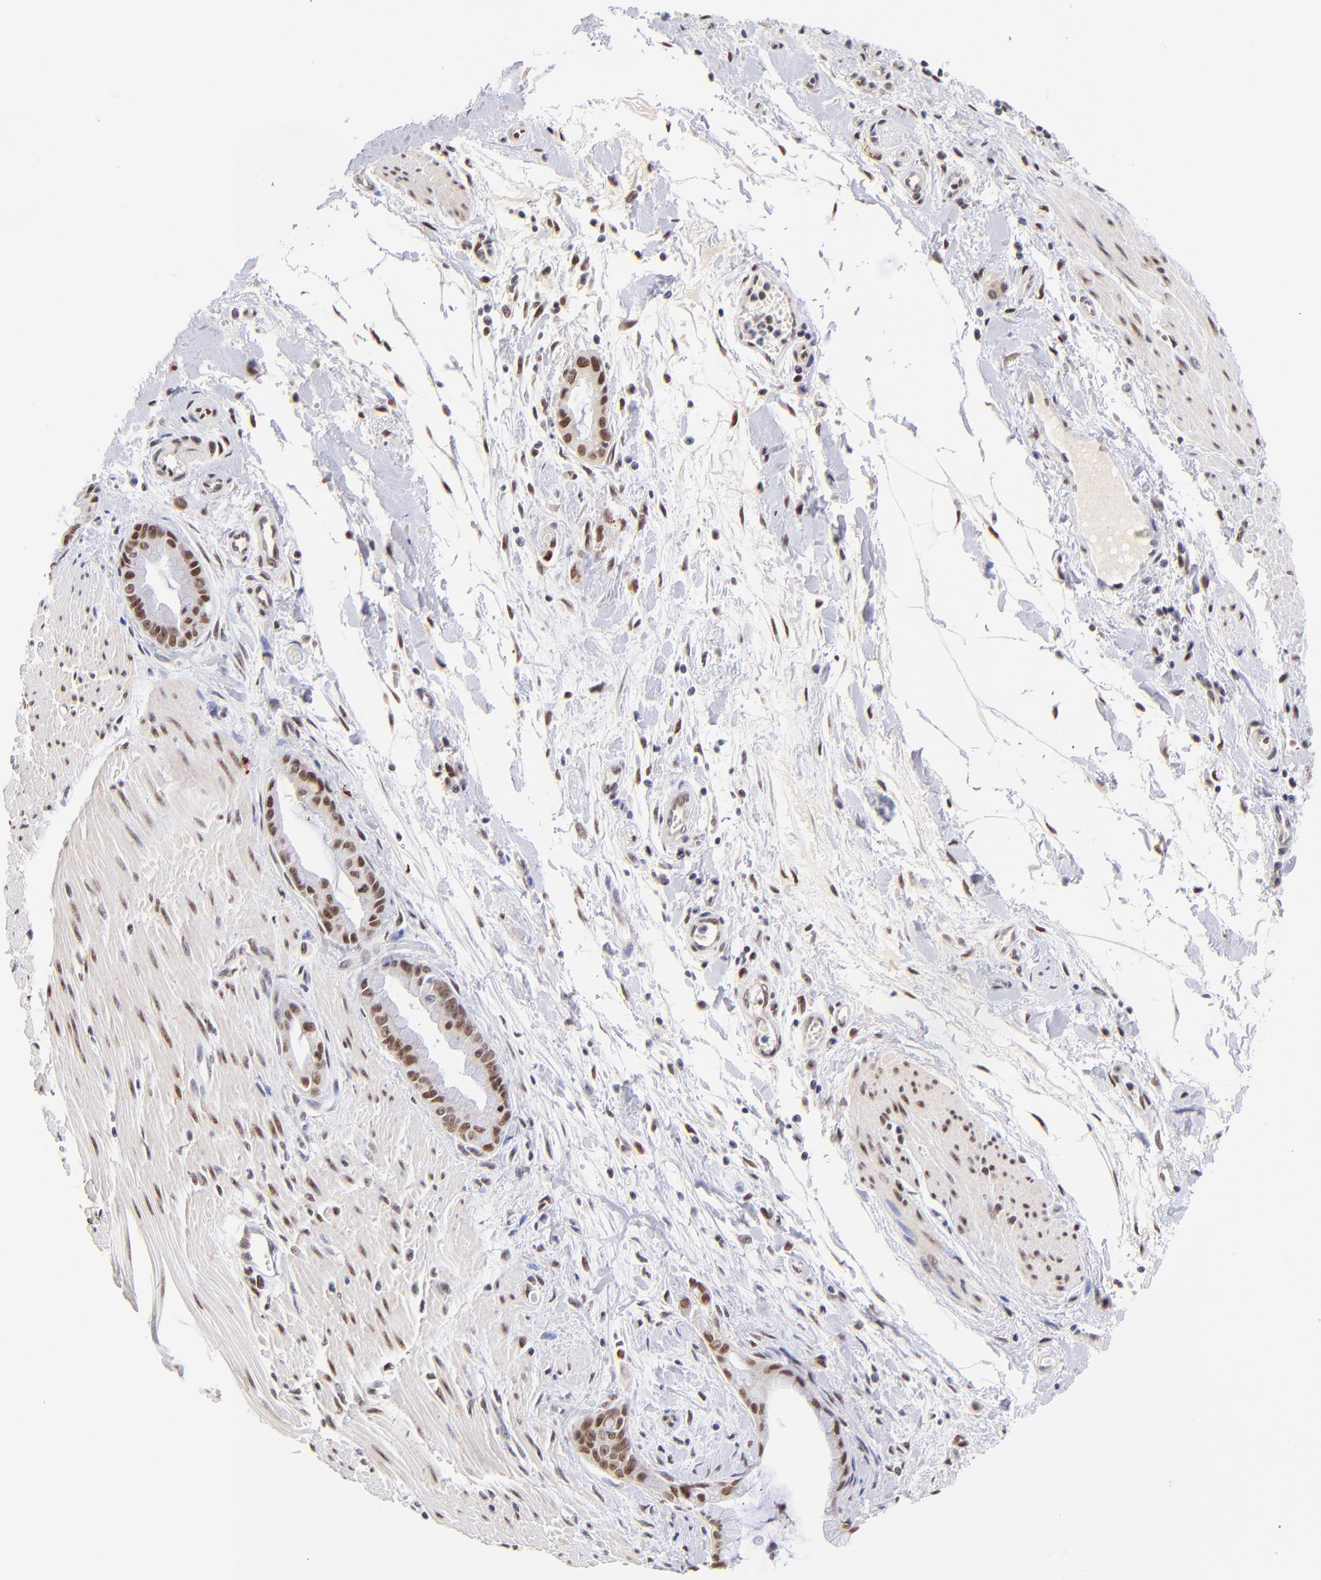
{"staining": {"intensity": "moderate", "quantity": ">75%", "location": "nuclear"}, "tissue": "pancreatic cancer", "cell_type": "Tumor cells", "image_type": "cancer", "snomed": [{"axis": "morphology", "description": "Adenocarcinoma, NOS"}, {"axis": "topography", "description": "Pancreas"}], "caption": "Protein staining by immunohistochemistry reveals moderate nuclear staining in about >75% of tumor cells in pancreatic cancer. (DAB (3,3'-diaminobenzidine) IHC, brown staining for protein, blue staining for nuclei).", "gene": "MIDEAS", "patient": {"sex": "male", "age": 59}}